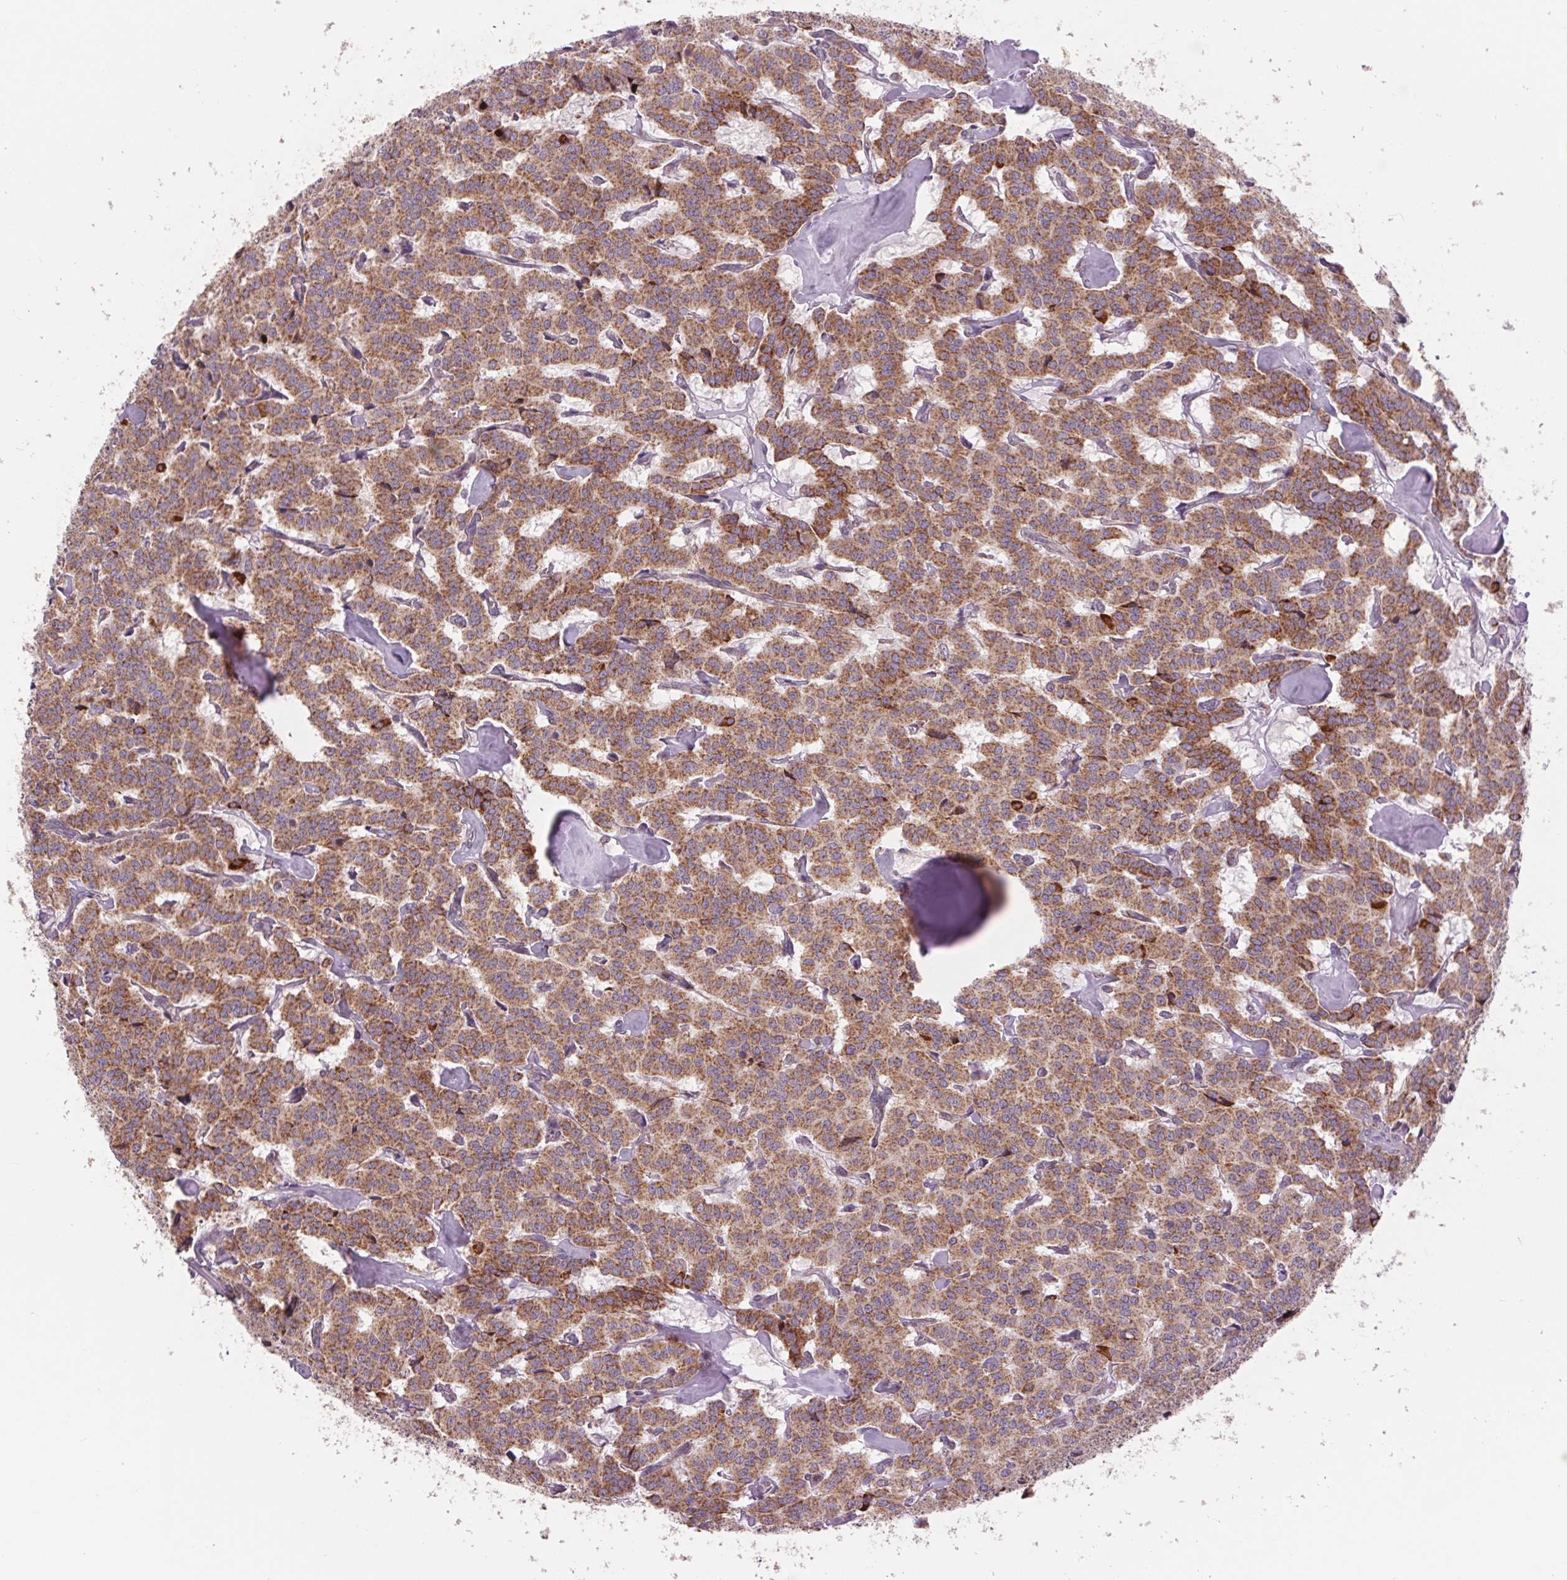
{"staining": {"intensity": "moderate", "quantity": ">75%", "location": "cytoplasmic/membranous"}, "tissue": "carcinoid", "cell_type": "Tumor cells", "image_type": "cancer", "snomed": [{"axis": "morphology", "description": "Carcinoid, malignant, NOS"}, {"axis": "topography", "description": "Lung"}], "caption": "Tumor cells display medium levels of moderate cytoplasmic/membranous positivity in approximately >75% of cells in human carcinoid.", "gene": "COX6A1", "patient": {"sex": "female", "age": 46}}